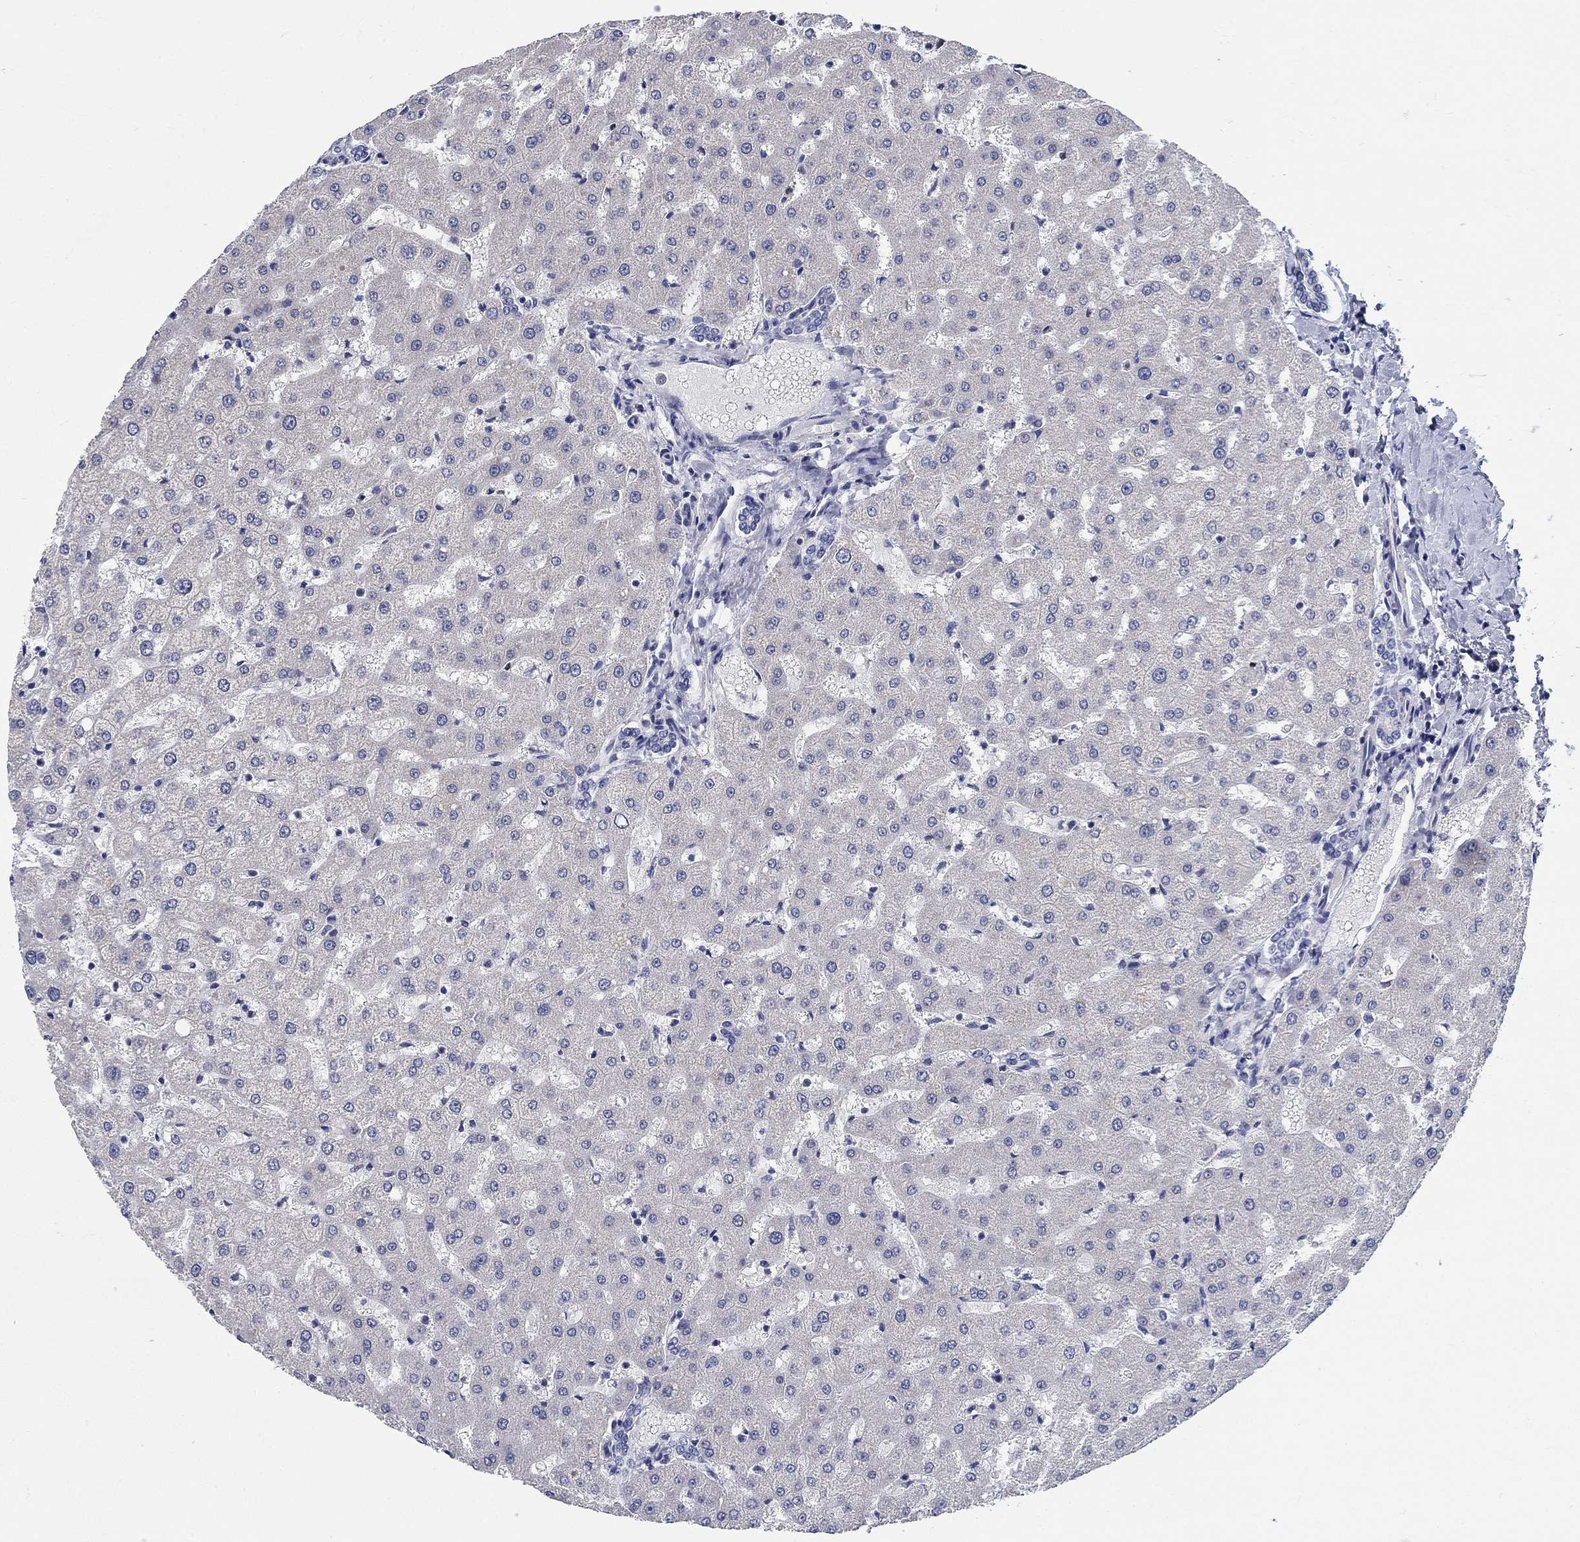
{"staining": {"intensity": "negative", "quantity": "none", "location": "none"}, "tissue": "liver", "cell_type": "Cholangiocytes", "image_type": "normal", "snomed": [{"axis": "morphology", "description": "Normal tissue, NOS"}, {"axis": "topography", "description": "Liver"}], "caption": "Liver was stained to show a protein in brown. There is no significant expression in cholangiocytes. (Brightfield microscopy of DAB (3,3'-diaminobenzidine) immunohistochemistry at high magnification).", "gene": "SMIM18", "patient": {"sex": "female", "age": 50}}